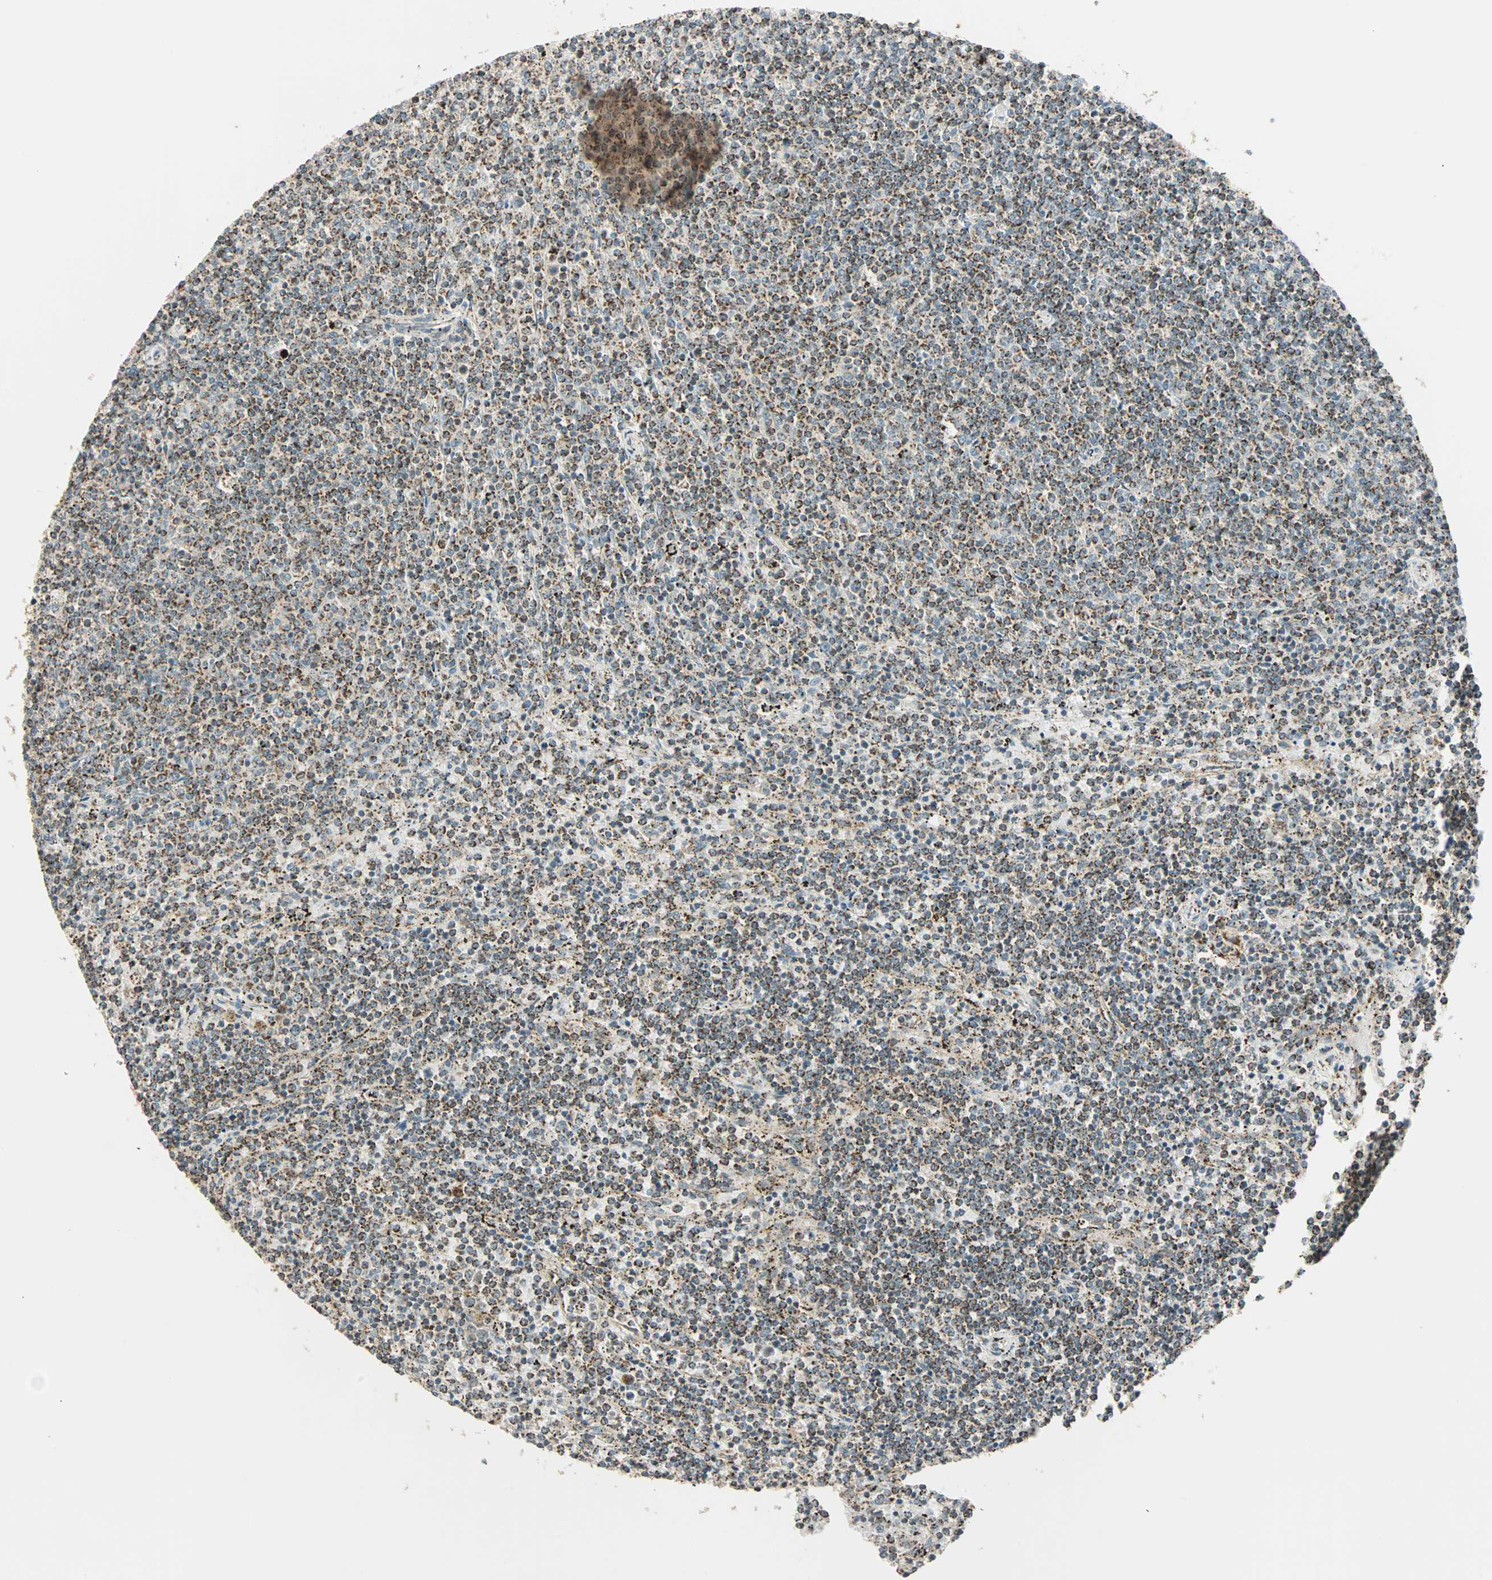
{"staining": {"intensity": "weak", "quantity": ">75%", "location": "cytoplasmic/membranous"}, "tissue": "lymphoma", "cell_type": "Tumor cells", "image_type": "cancer", "snomed": [{"axis": "morphology", "description": "Malignant lymphoma, non-Hodgkin's type, Low grade"}, {"axis": "topography", "description": "Spleen"}], "caption": "Immunohistochemical staining of low-grade malignant lymphoma, non-Hodgkin's type displays low levels of weak cytoplasmic/membranous positivity in about >75% of tumor cells. The protein is stained brown, and the nuclei are stained in blue (DAB IHC with brightfield microscopy, high magnification).", "gene": "SPRY4", "patient": {"sex": "female", "age": 50}}